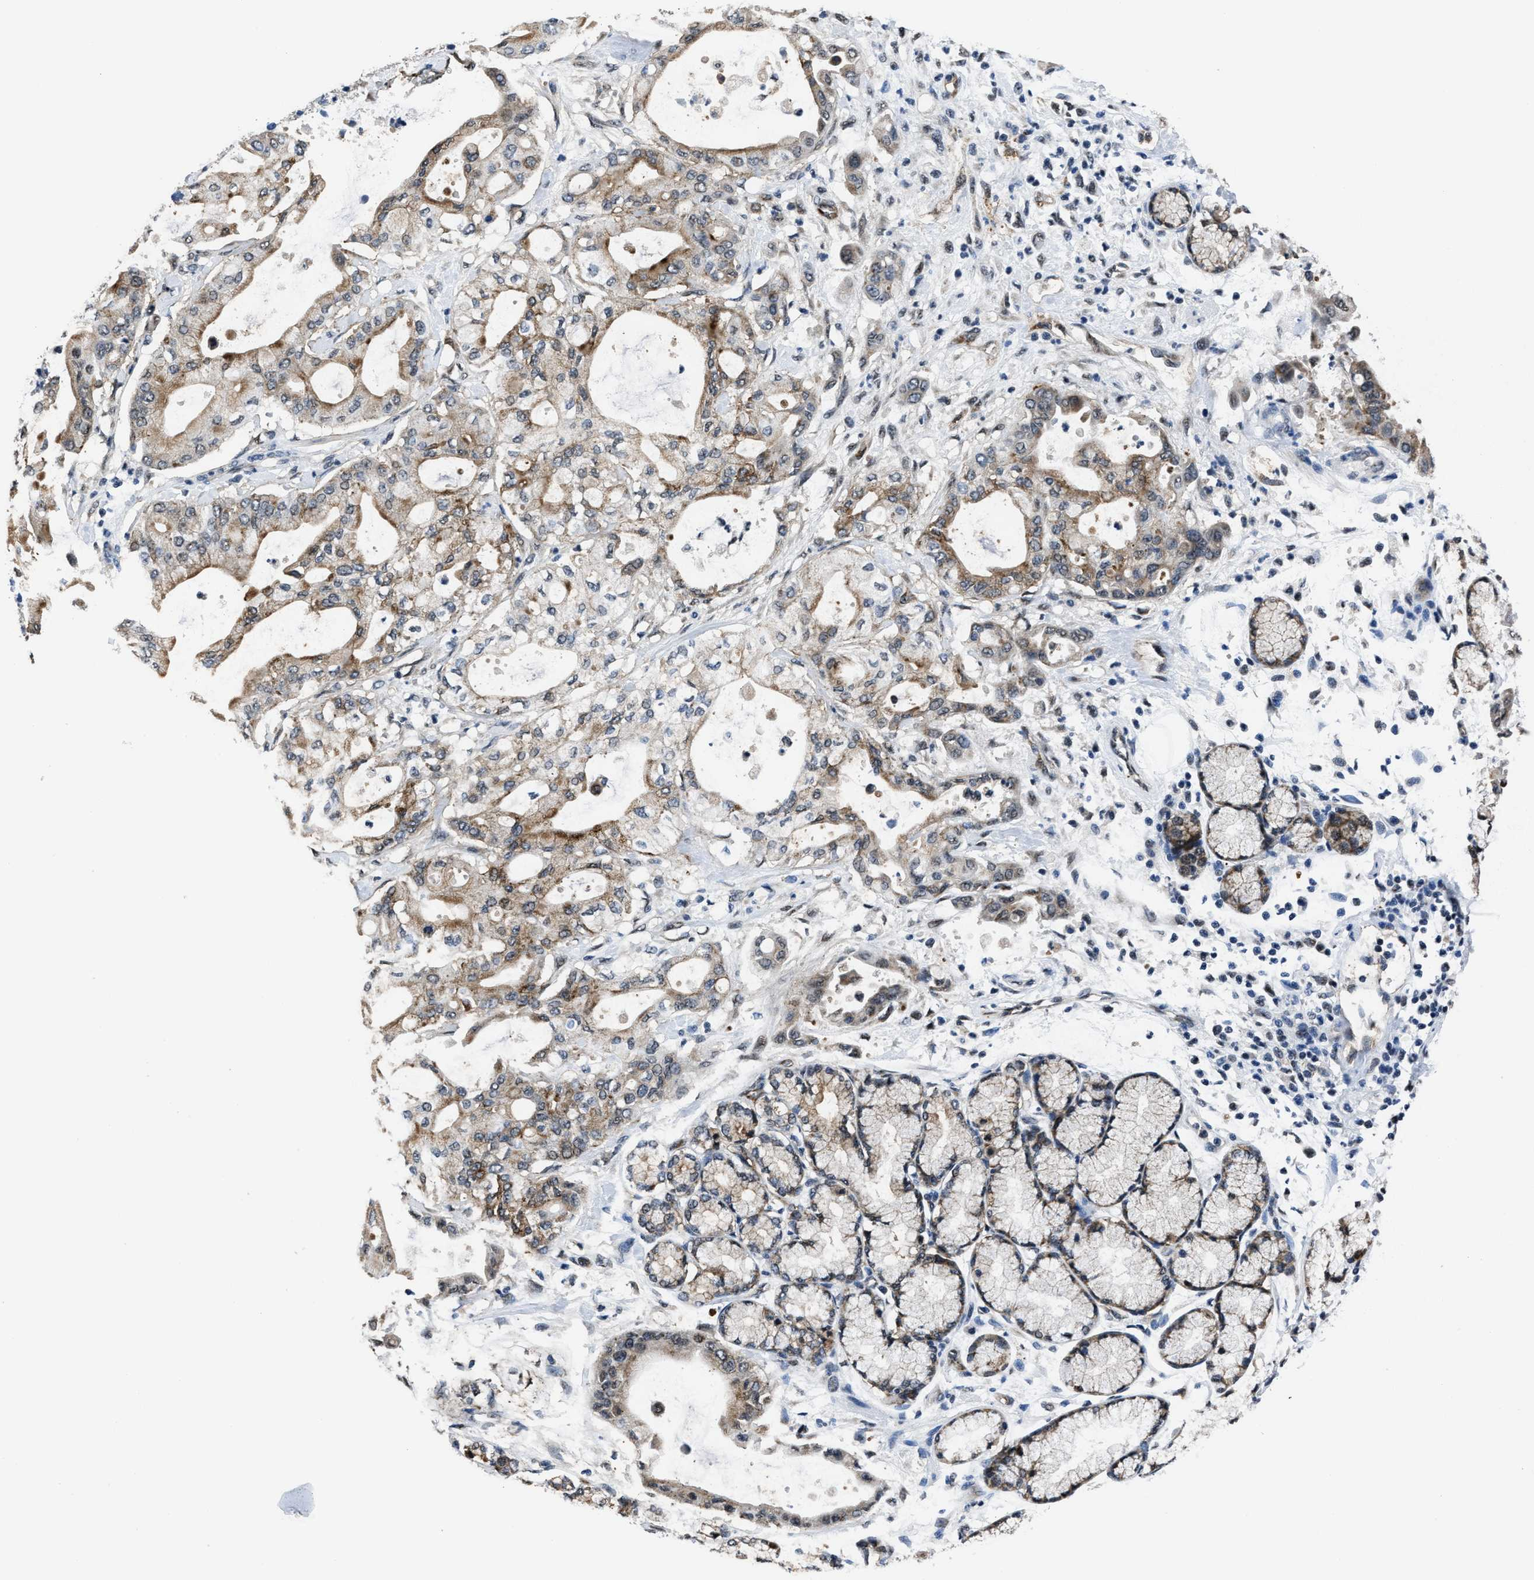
{"staining": {"intensity": "moderate", "quantity": ">75%", "location": "cytoplasmic/membranous"}, "tissue": "pancreatic cancer", "cell_type": "Tumor cells", "image_type": "cancer", "snomed": [{"axis": "morphology", "description": "Adenocarcinoma, NOS"}, {"axis": "morphology", "description": "Adenocarcinoma, metastatic, NOS"}, {"axis": "topography", "description": "Lymph node"}, {"axis": "topography", "description": "Pancreas"}, {"axis": "topography", "description": "Duodenum"}], "caption": "This is a photomicrograph of IHC staining of adenocarcinoma (pancreatic), which shows moderate expression in the cytoplasmic/membranous of tumor cells.", "gene": "MARCKSL1", "patient": {"sex": "female", "age": 64}}